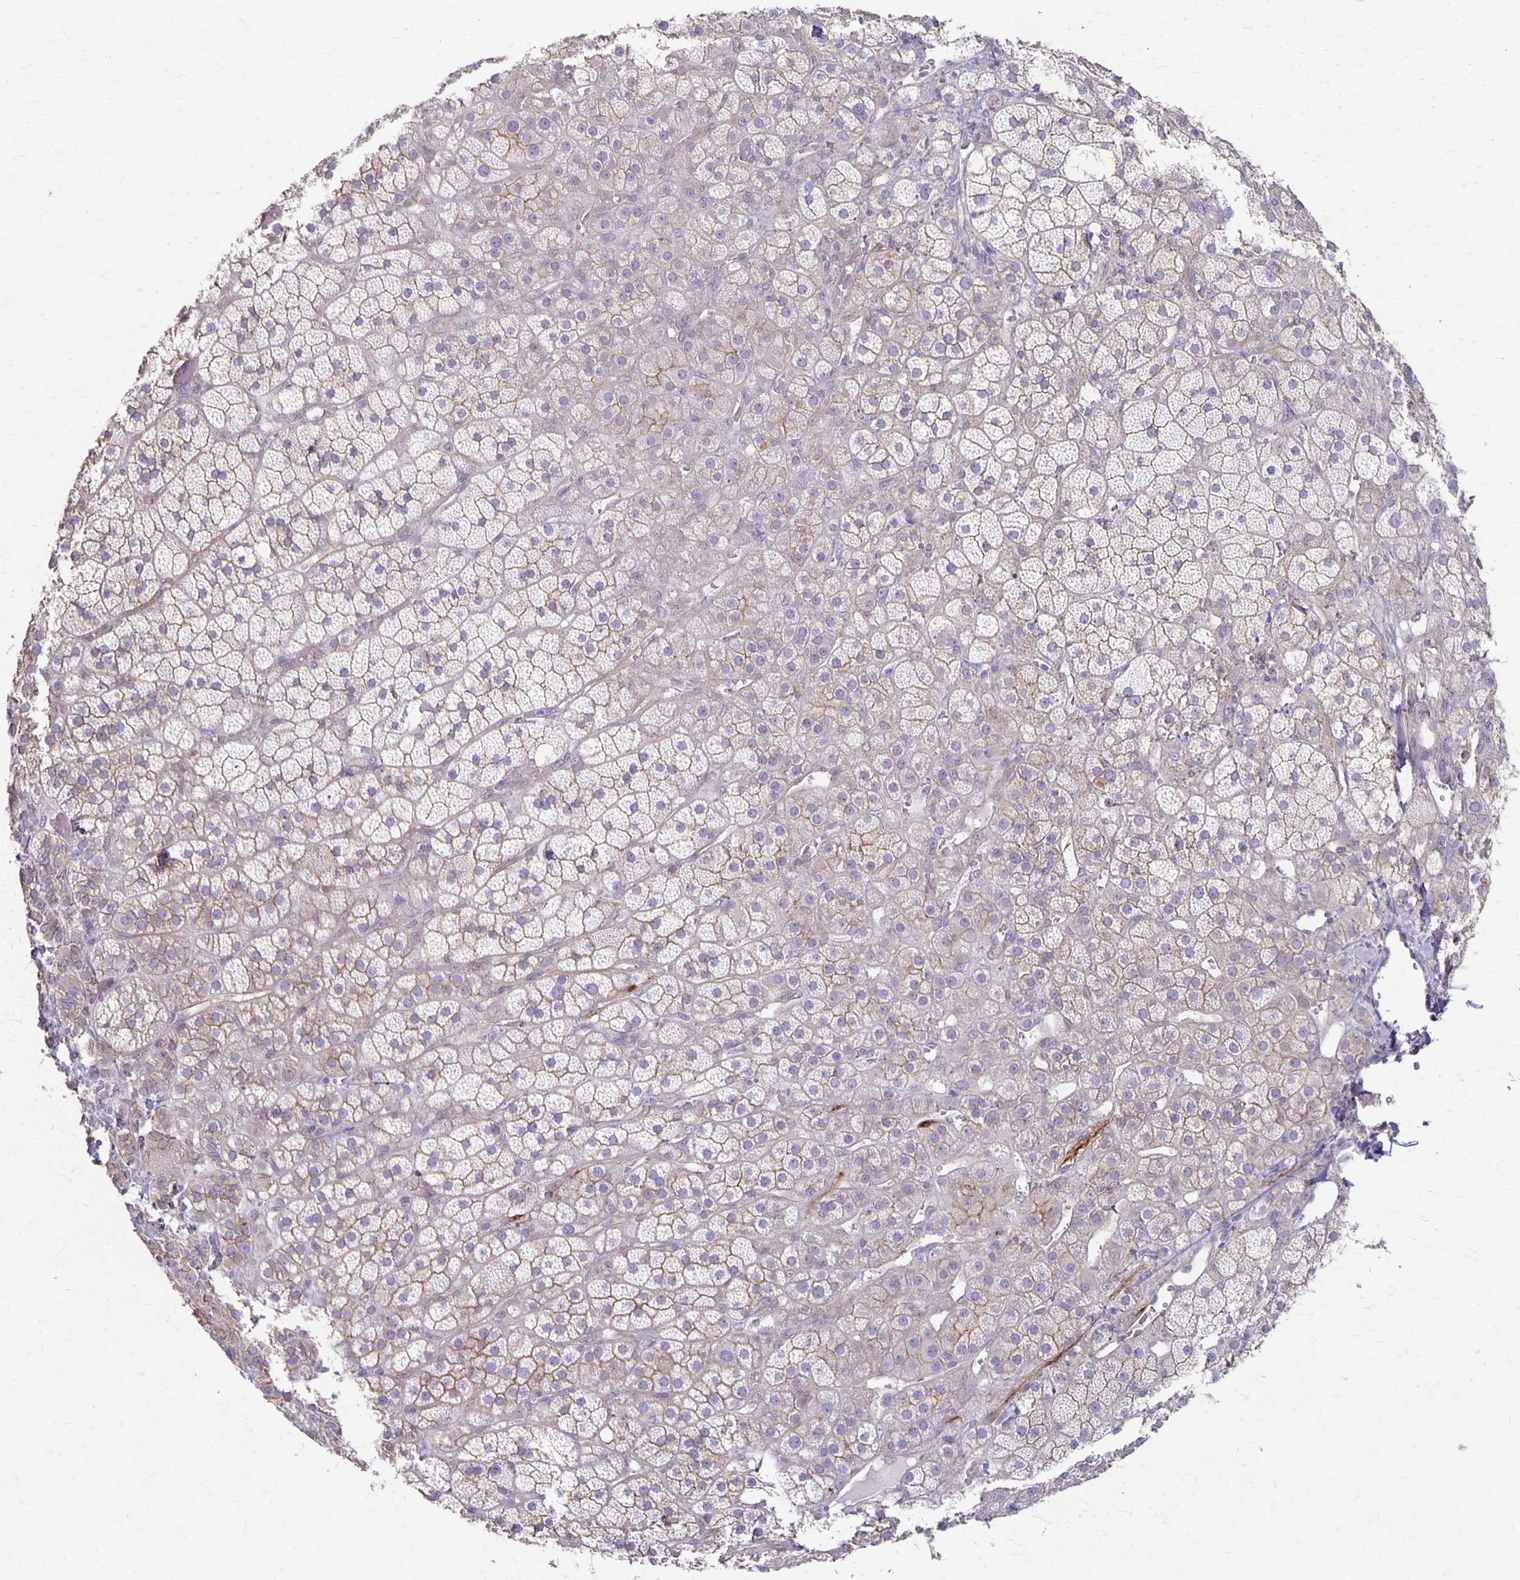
{"staining": {"intensity": "weak", "quantity": "25%-75%", "location": "cytoplasmic/membranous"}, "tissue": "adrenal gland", "cell_type": "Glandular cells", "image_type": "normal", "snomed": [{"axis": "morphology", "description": "Normal tissue, NOS"}, {"axis": "topography", "description": "Adrenal gland"}], "caption": "An image showing weak cytoplasmic/membranous expression in about 25%-75% of glandular cells in normal adrenal gland, as visualized by brown immunohistochemical staining.", "gene": "PPP1R3E", "patient": {"sex": "male", "age": 57}}